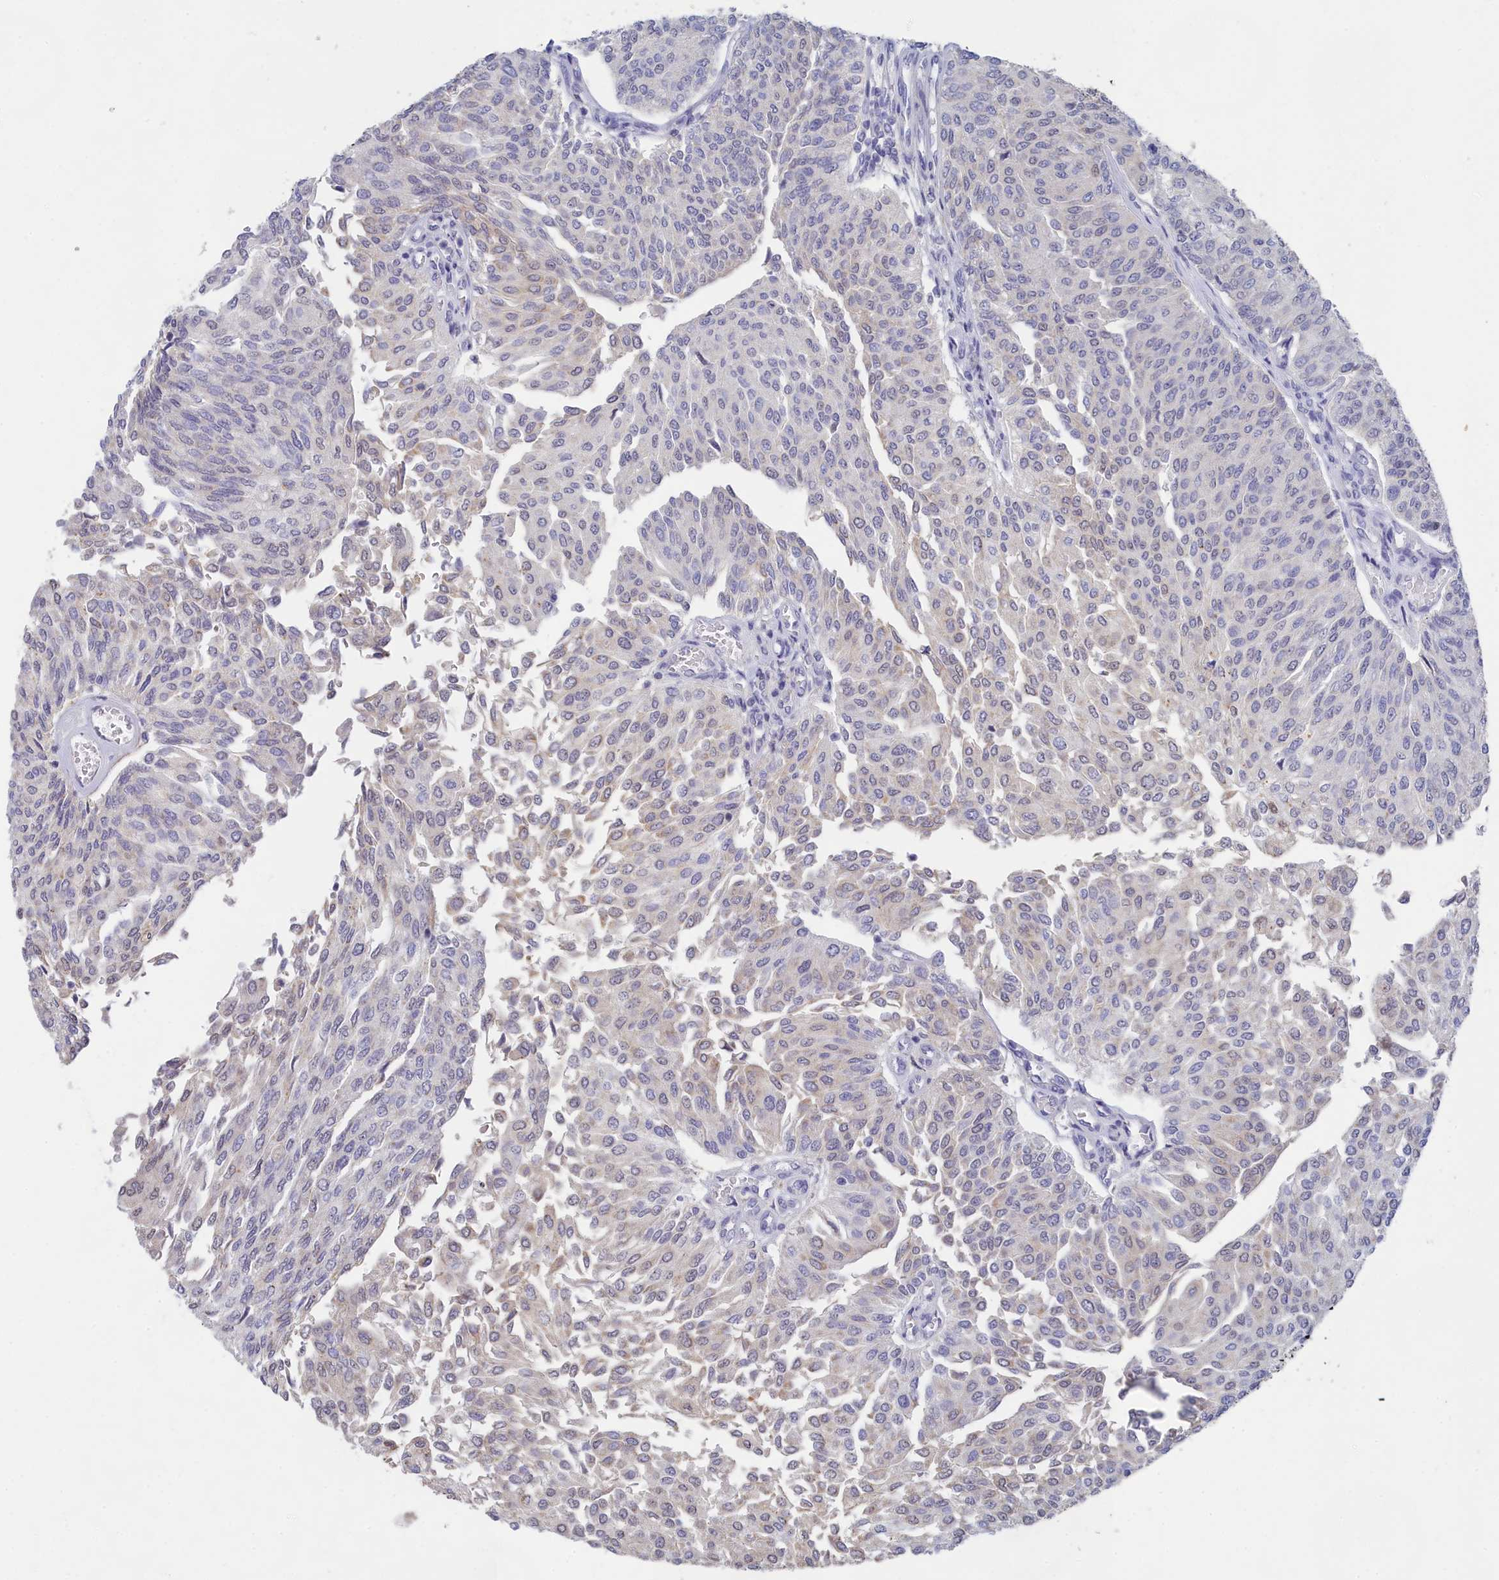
{"staining": {"intensity": "negative", "quantity": "none", "location": "none"}, "tissue": "urothelial cancer", "cell_type": "Tumor cells", "image_type": "cancer", "snomed": [{"axis": "morphology", "description": "Urothelial carcinoma, High grade"}, {"axis": "topography", "description": "Urinary bladder"}], "caption": "Tumor cells show no significant protein positivity in urothelial carcinoma (high-grade). (Immunohistochemistry, brightfield microscopy, high magnification).", "gene": "LRIF1", "patient": {"sex": "female", "age": 79}}